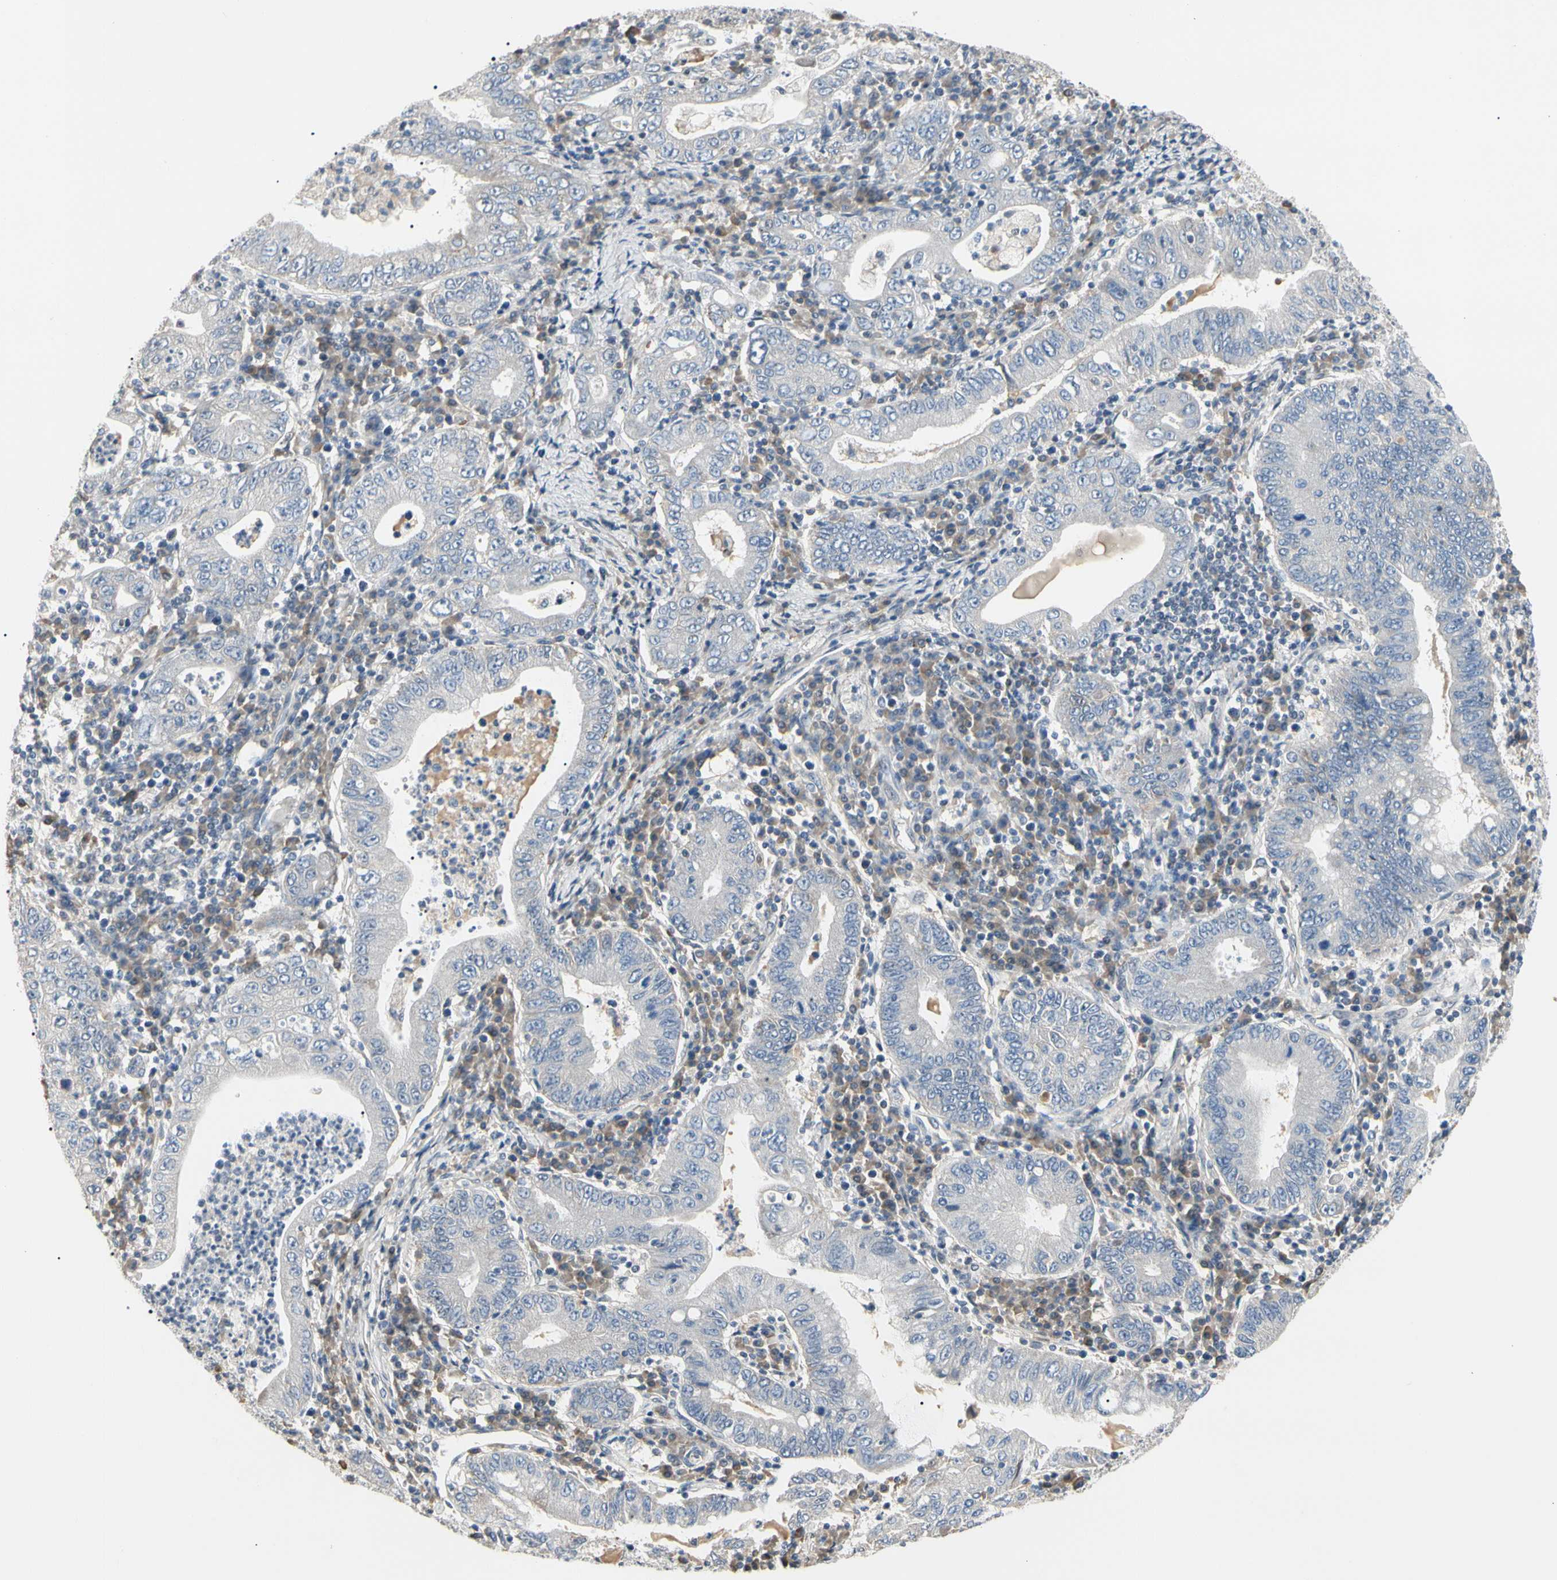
{"staining": {"intensity": "negative", "quantity": "none", "location": "none"}, "tissue": "stomach cancer", "cell_type": "Tumor cells", "image_type": "cancer", "snomed": [{"axis": "morphology", "description": "Normal tissue, NOS"}, {"axis": "morphology", "description": "Adenocarcinoma, NOS"}, {"axis": "topography", "description": "Esophagus"}, {"axis": "topography", "description": "Stomach, upper"}, {"axis": "topography", "description": "Peripheral nerve tissue"}], "caption": "Immunohistochemistry (IHC) of stomach adenocarcinoma displays no expression in tumor cells. The staining was performed using DAB (3,3'-diaminobenzidine) to visualize the protein expression in brown, while the nuclei were stained in blue with hematoxylin (Magnification: 20x).", "gene": "GREM1", "patient": {"sex": "male", "age": 62}}